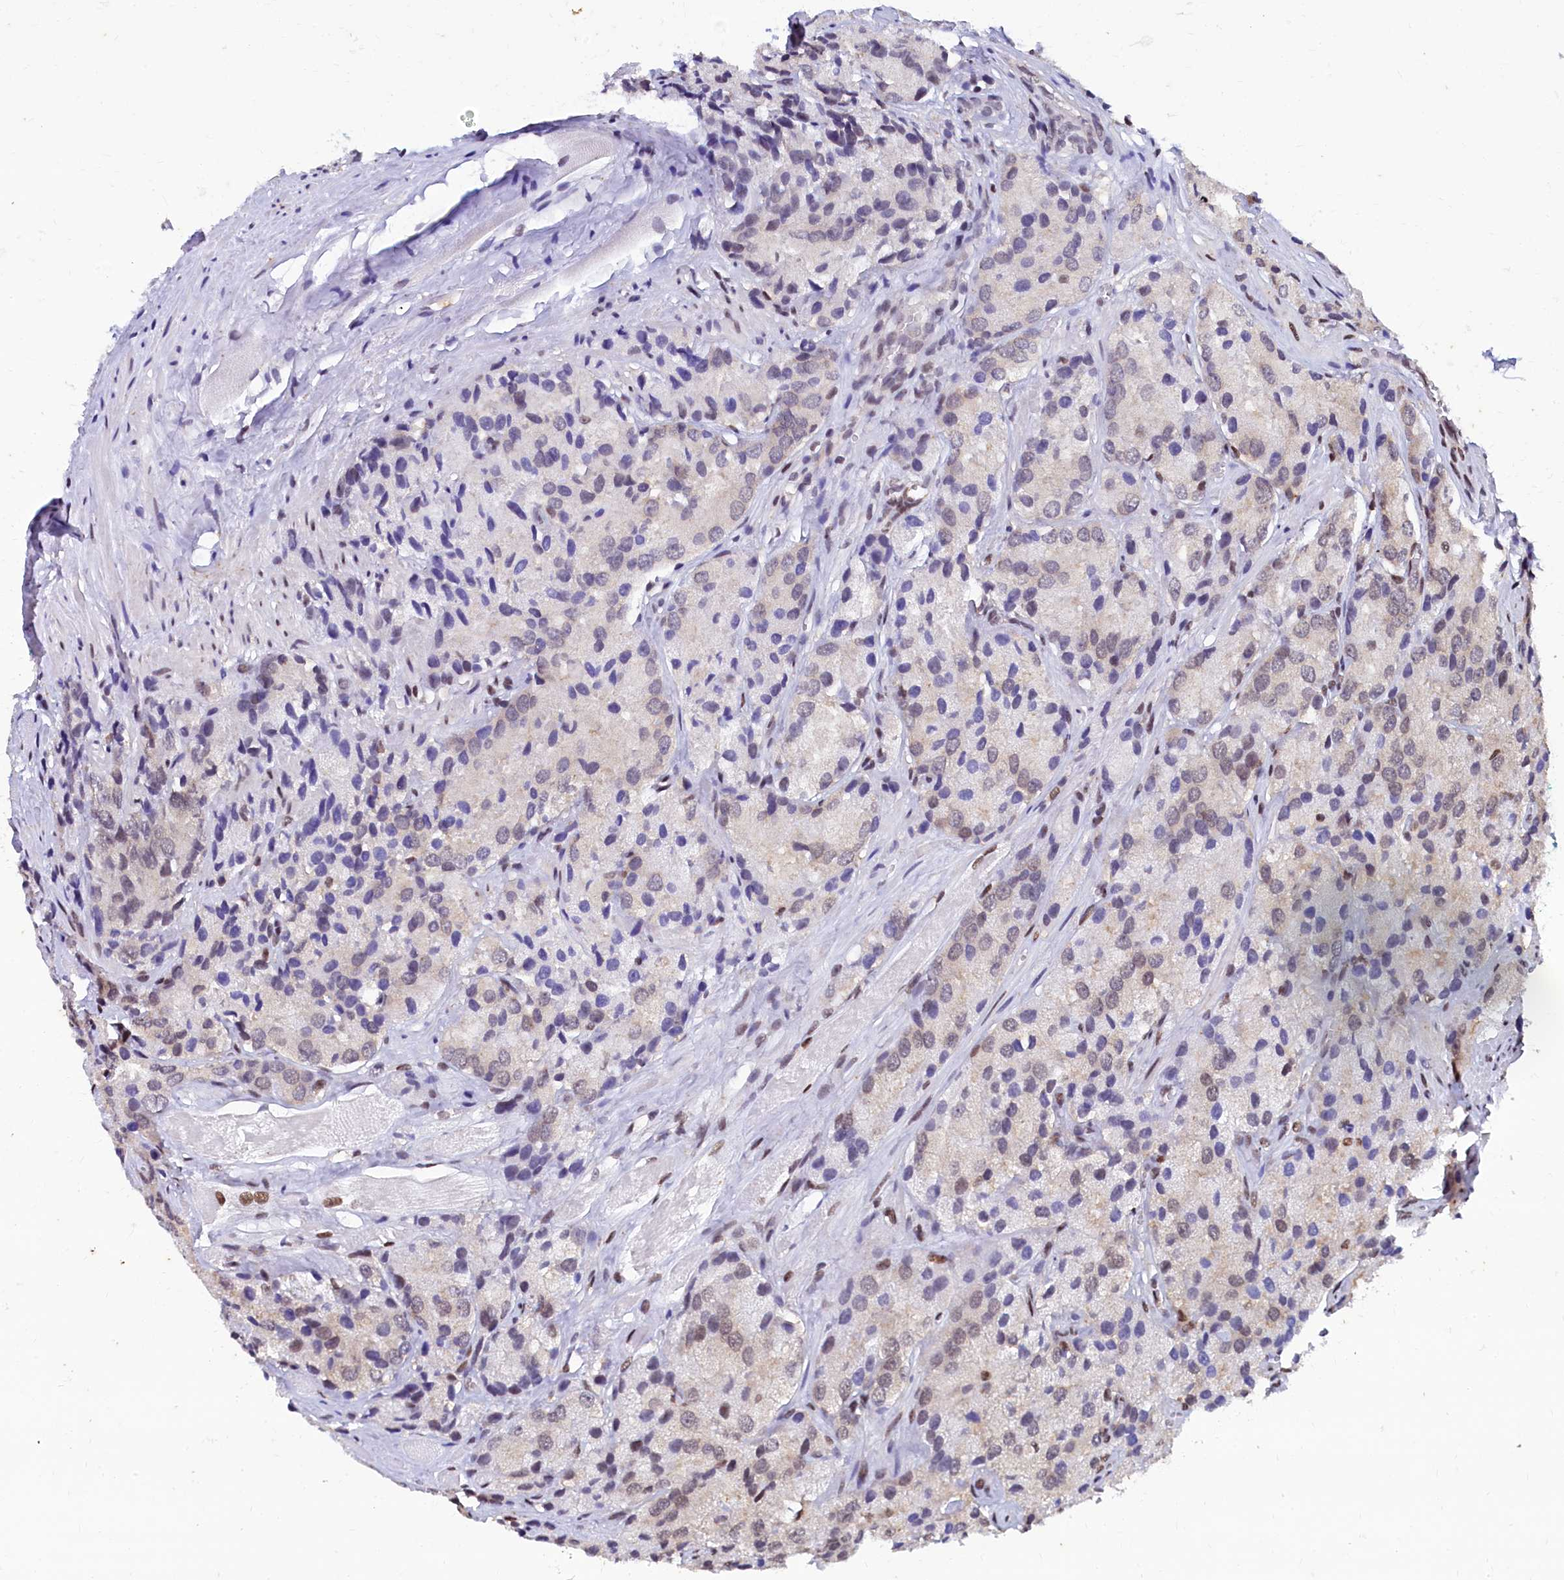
{"staining": {"intensity": "negative", "quantity": "none", "location": "none"}, "tissue": "prostate cancer", "cell_type": "Tumor cells", "image_type": "cancer", "snomed": [{"axis": "morphology", "description": "Adenocarcinoma, High grade"}, {"axis": "topography", "description": "Prostate"}], "caption": "An immunohistochemistry (IHC) micrograph of prostate high-grade adenocarcinoma is shown. There is no staining in tumor cells of prostate high-grade adenocarcinoma.", "gene": "CPSF7", "patient": {"sex": "male", "age": 66}}